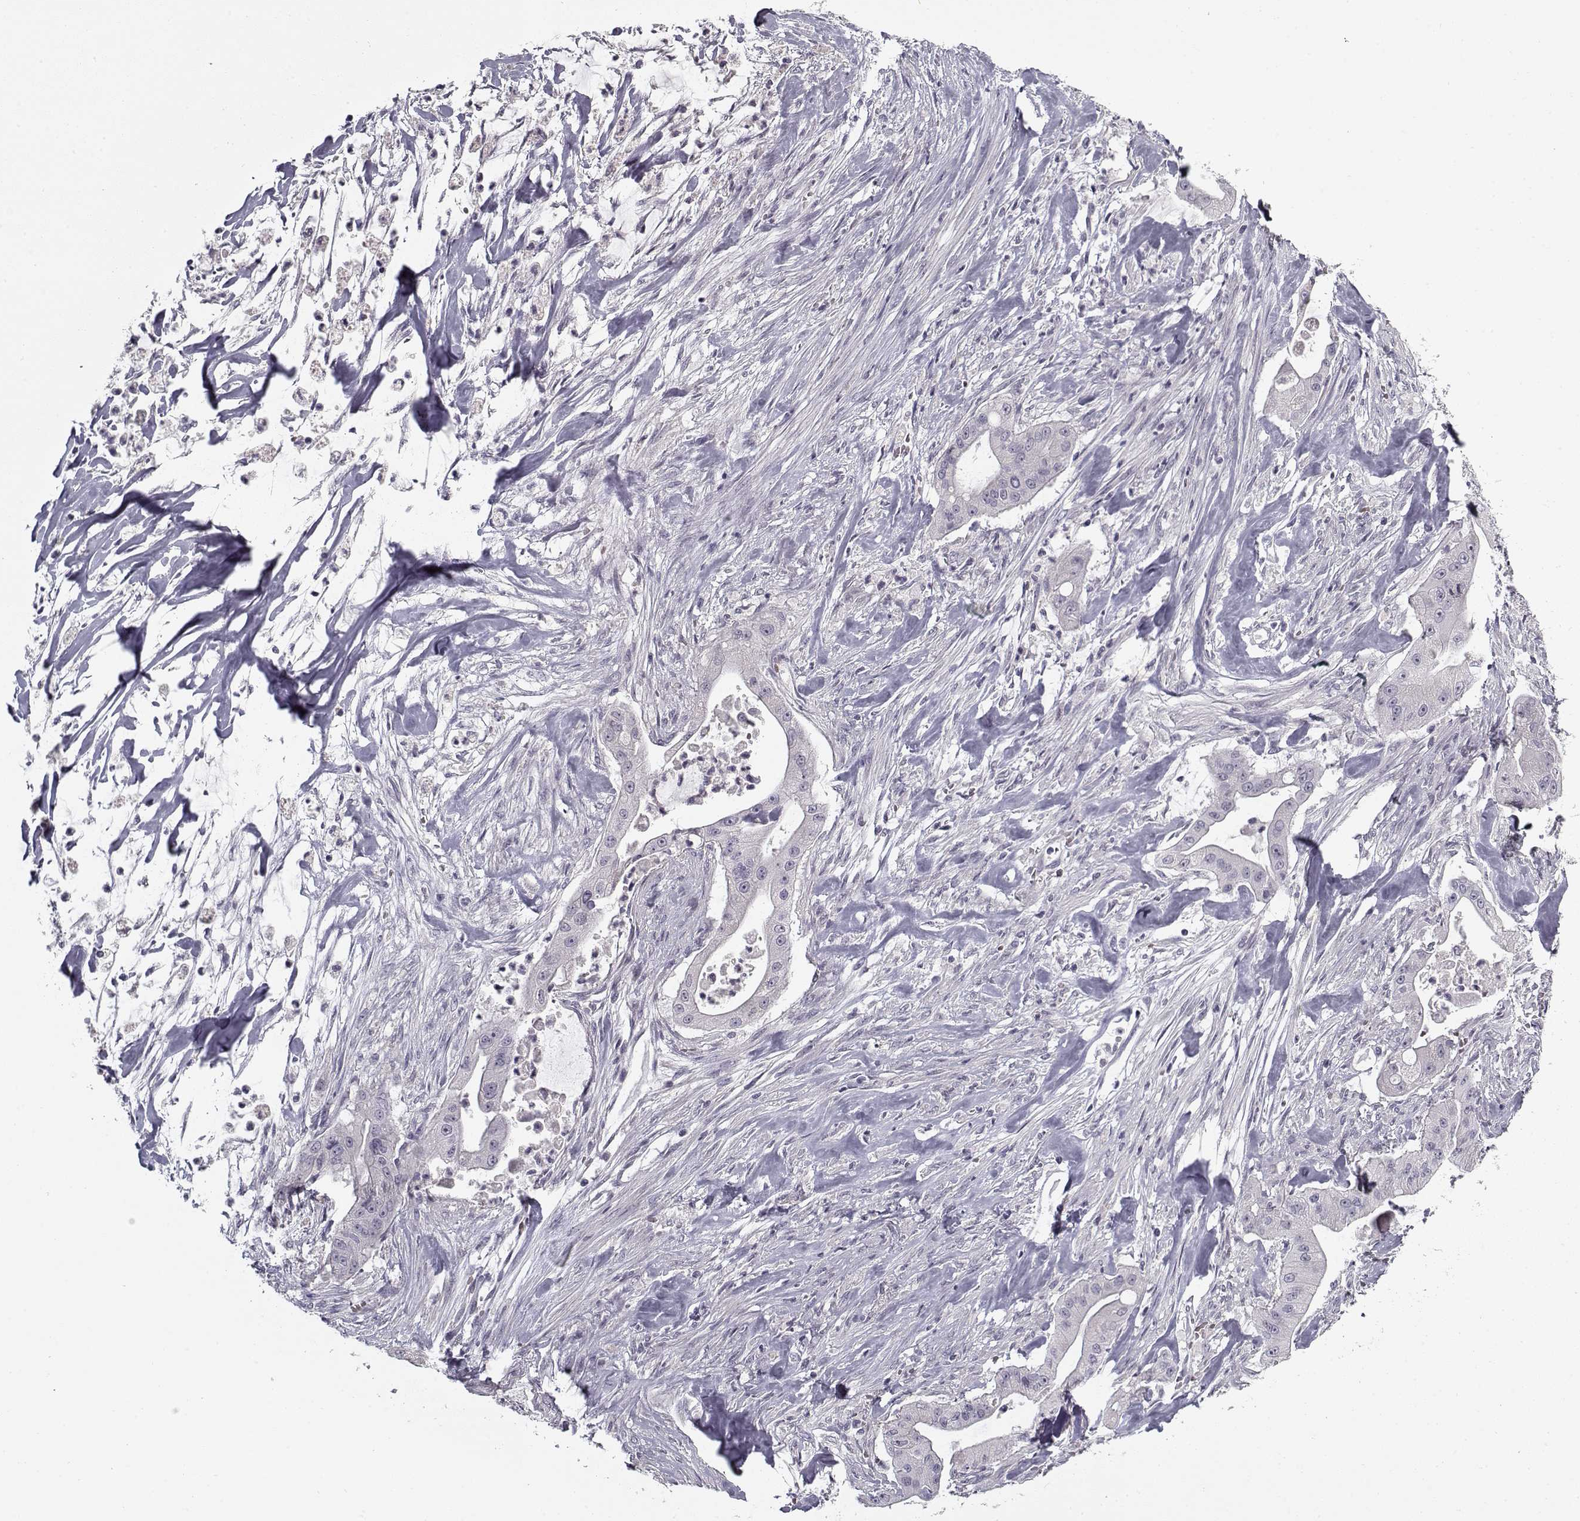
{"staining": {"intensity": "negative", "quantity": "none", "location": "none"}, "tissue": "pancreatic cancer", "cell_type": "Tumor cells", "image_type": "cancer", "snomed": [{"axis": "morphology", "description": "Normal tissue, NOS"}, {"axis": "morphology", "description": "Inflammation, NOS"}, {"axis": "morphology", "description": "Adenocarcinoma, NOS"}, {"axis": "topography", "description": "Pancreas"}], "caption": "Protein analysis of pancreatic cancer (adenocarcinoma) exhibits no significant positivity in tumor cells.", "gene": "SNCA", "patient": {"sex": "male", "age": 57}}